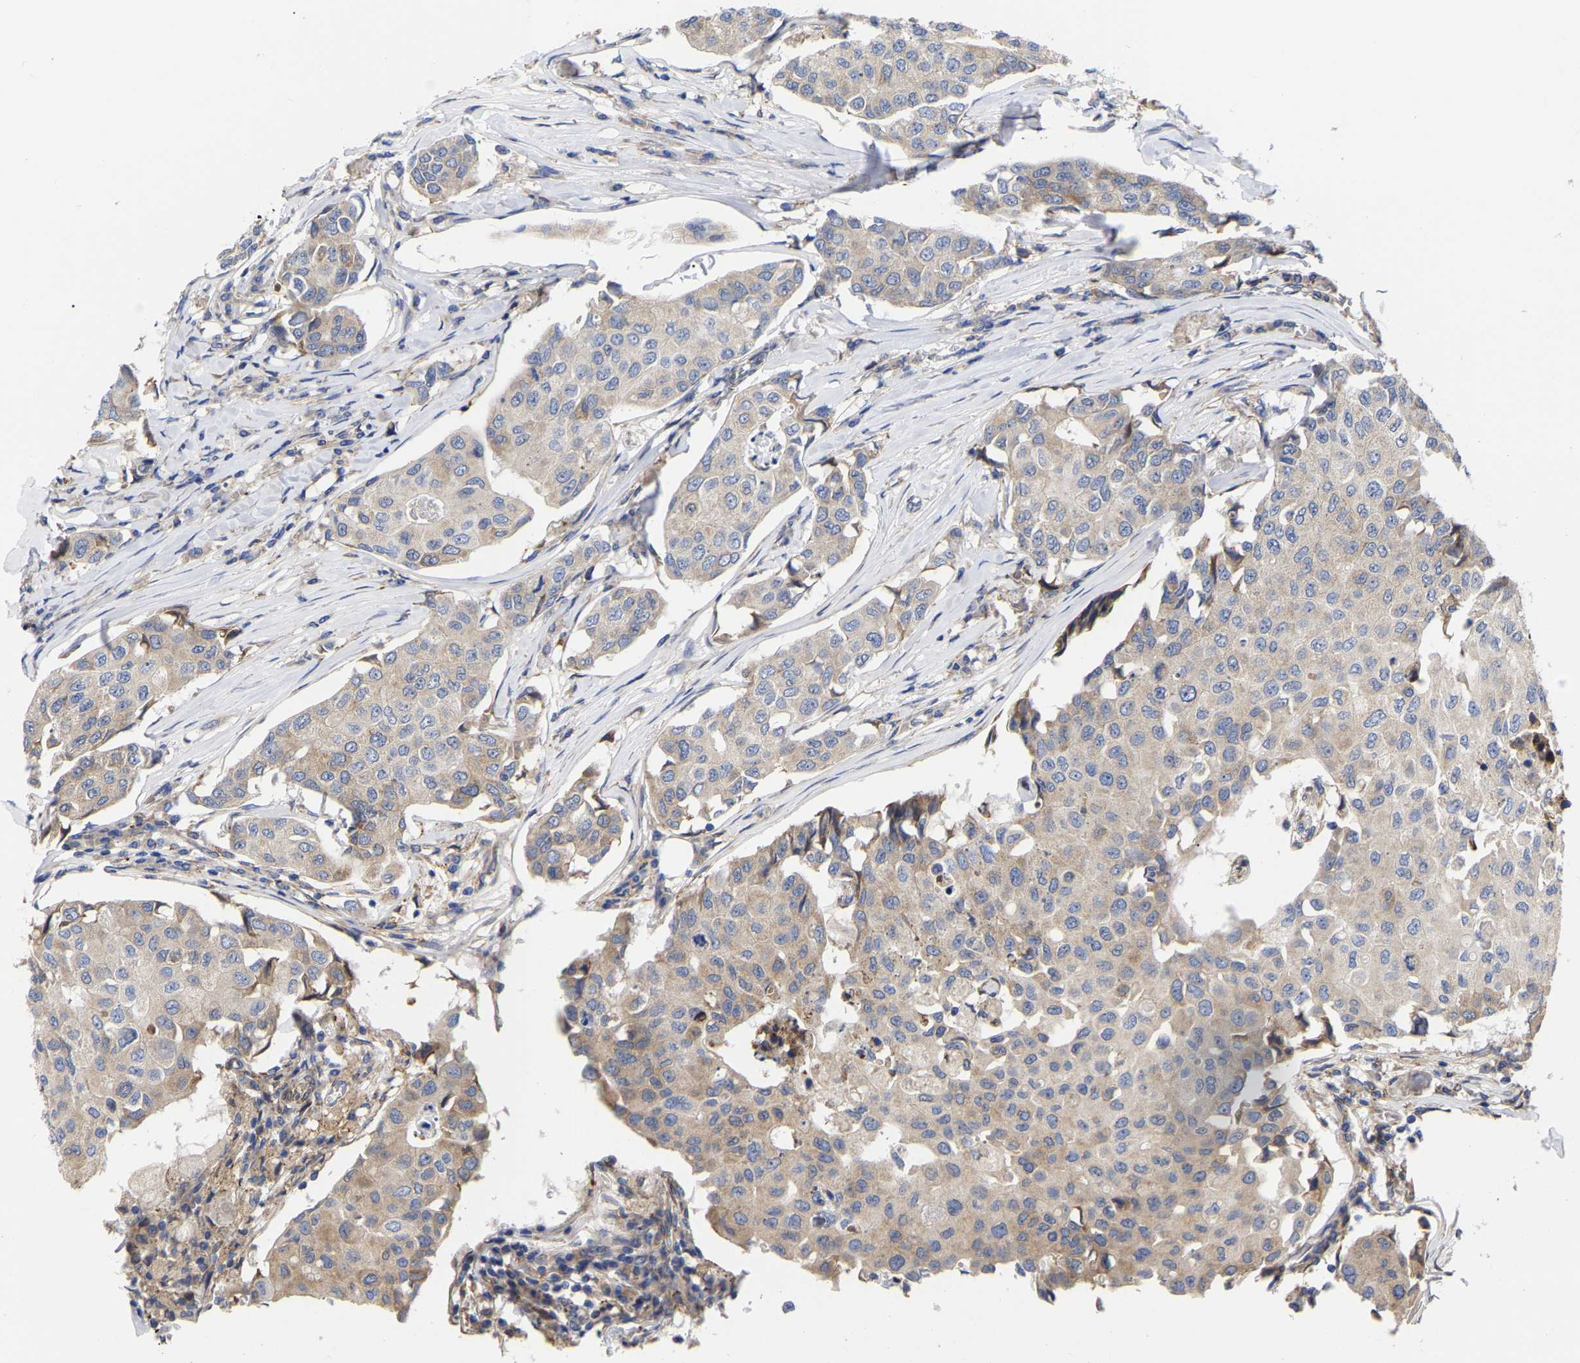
{"staining": {"intensity": "weak", "quantity": "25%-75%", "location": "cytoplasmic/membranous"}, "tissue": "breast cancer", "cell_type": "Tumor cells", "image_type": "cancer", "snomed": [{"axis": "morphology", "description": "Duct carcinoma"}, {"axis": "topography", "description": "Breast"}], "caption": "Tumor cells reveal low levels of weak cytoplasmic/membranous staining in about 25%-75% of cells in breast cancer.", "gene": "CFAP298", "patient": {"sex": "female", "age": 80}}